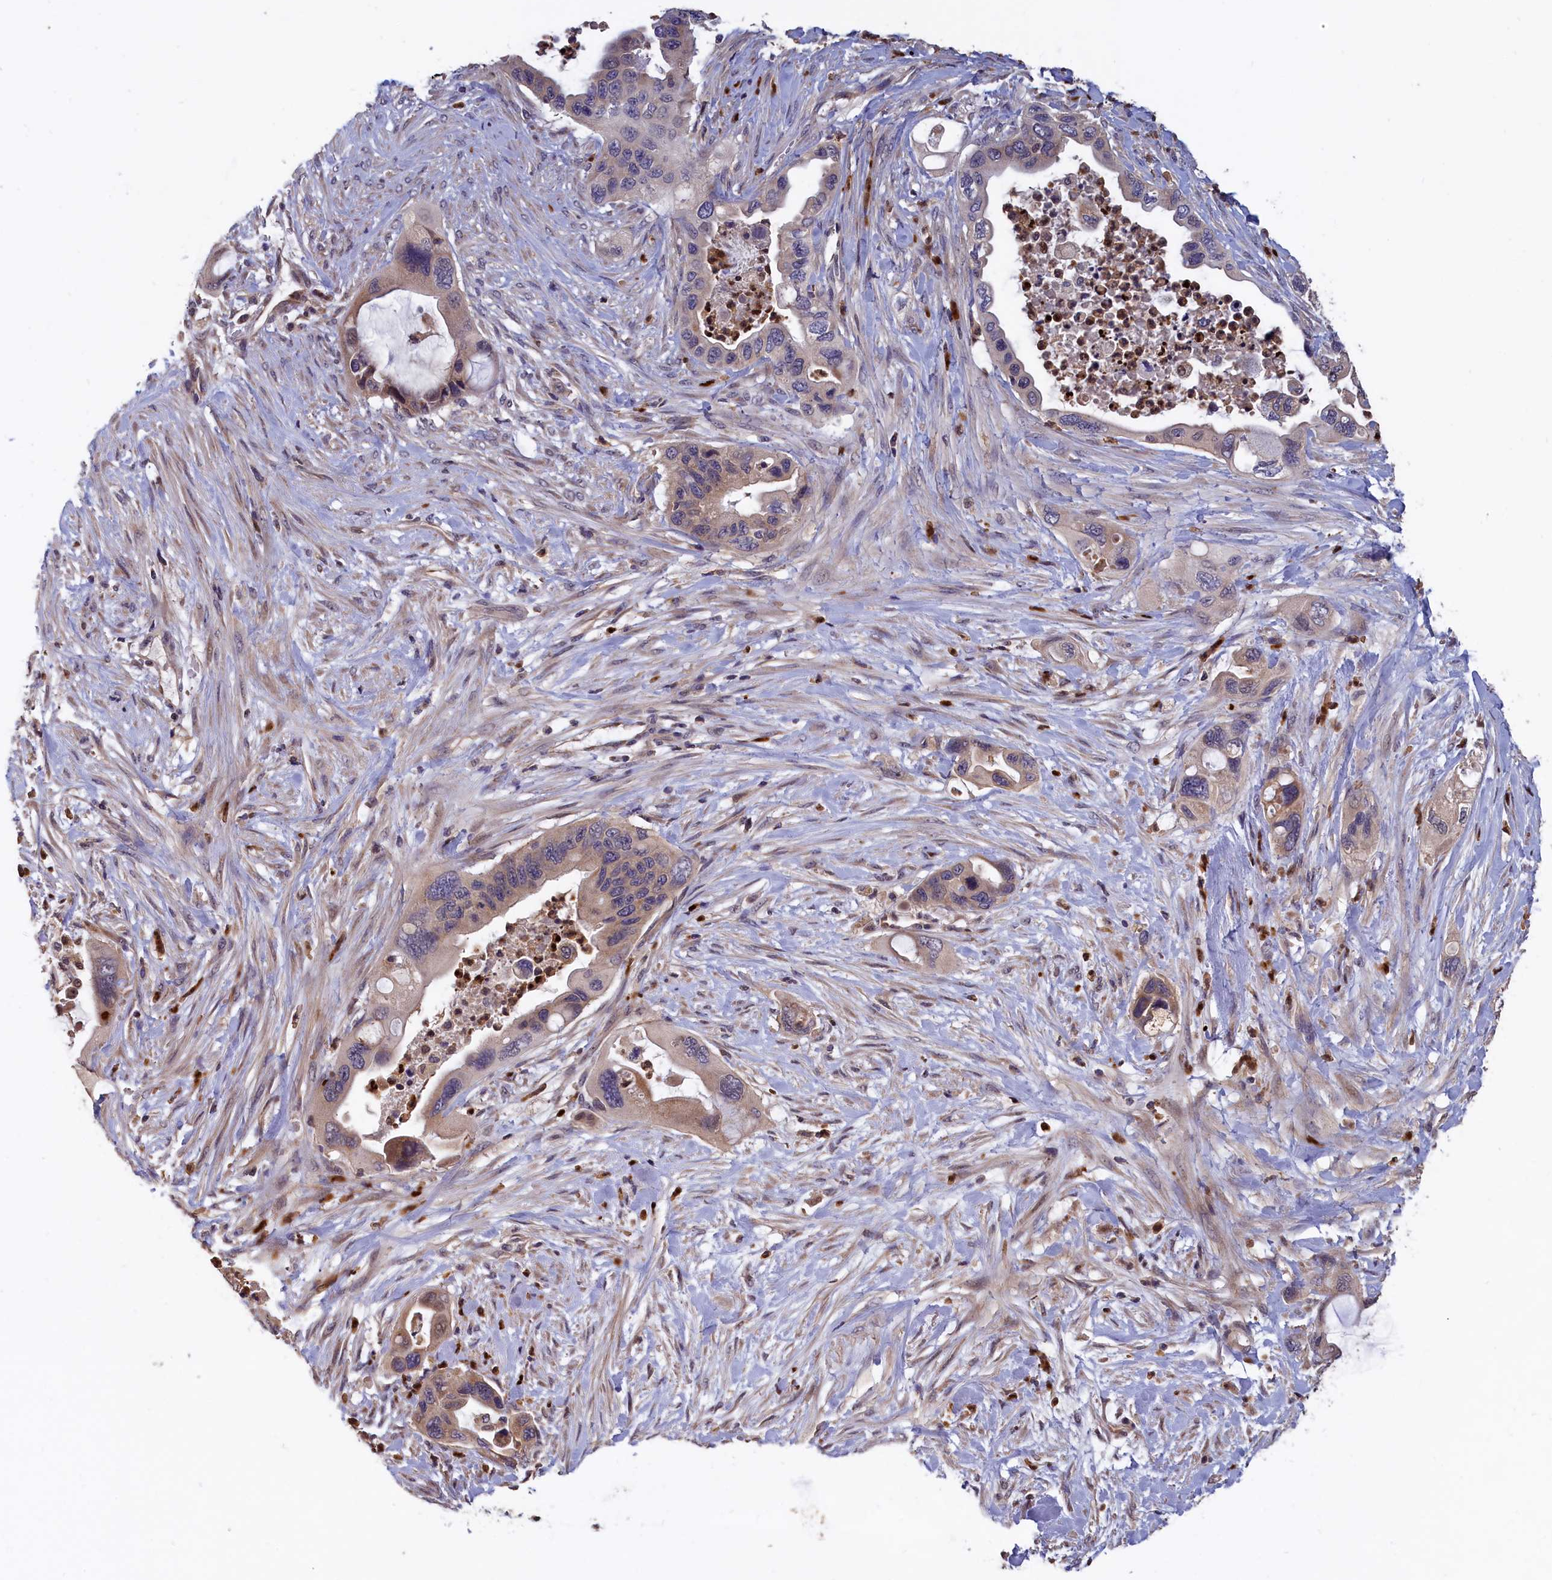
{"staining": {"intensity": "weak", "quantity": ">75%", "location": "cytoplasmic/membranous"}, "tissue": "pancreatic cancer", "cell_type": "Tumor cells", "image_type": "cancer", "snomed": [{"axis": "morphology", "description": "Adenocarcinoma, NOS"}, {"axis": "topography", "description": "Pancreas"}], "caption": "Protein expression analysis of human adenocarcinoma (pancreatic) reveals weak cytoplasmic/membranous staining in about >75% of tumor cells.", "gene": "EPB41L4B", "patient": {"sex": "female", "age": 71}}